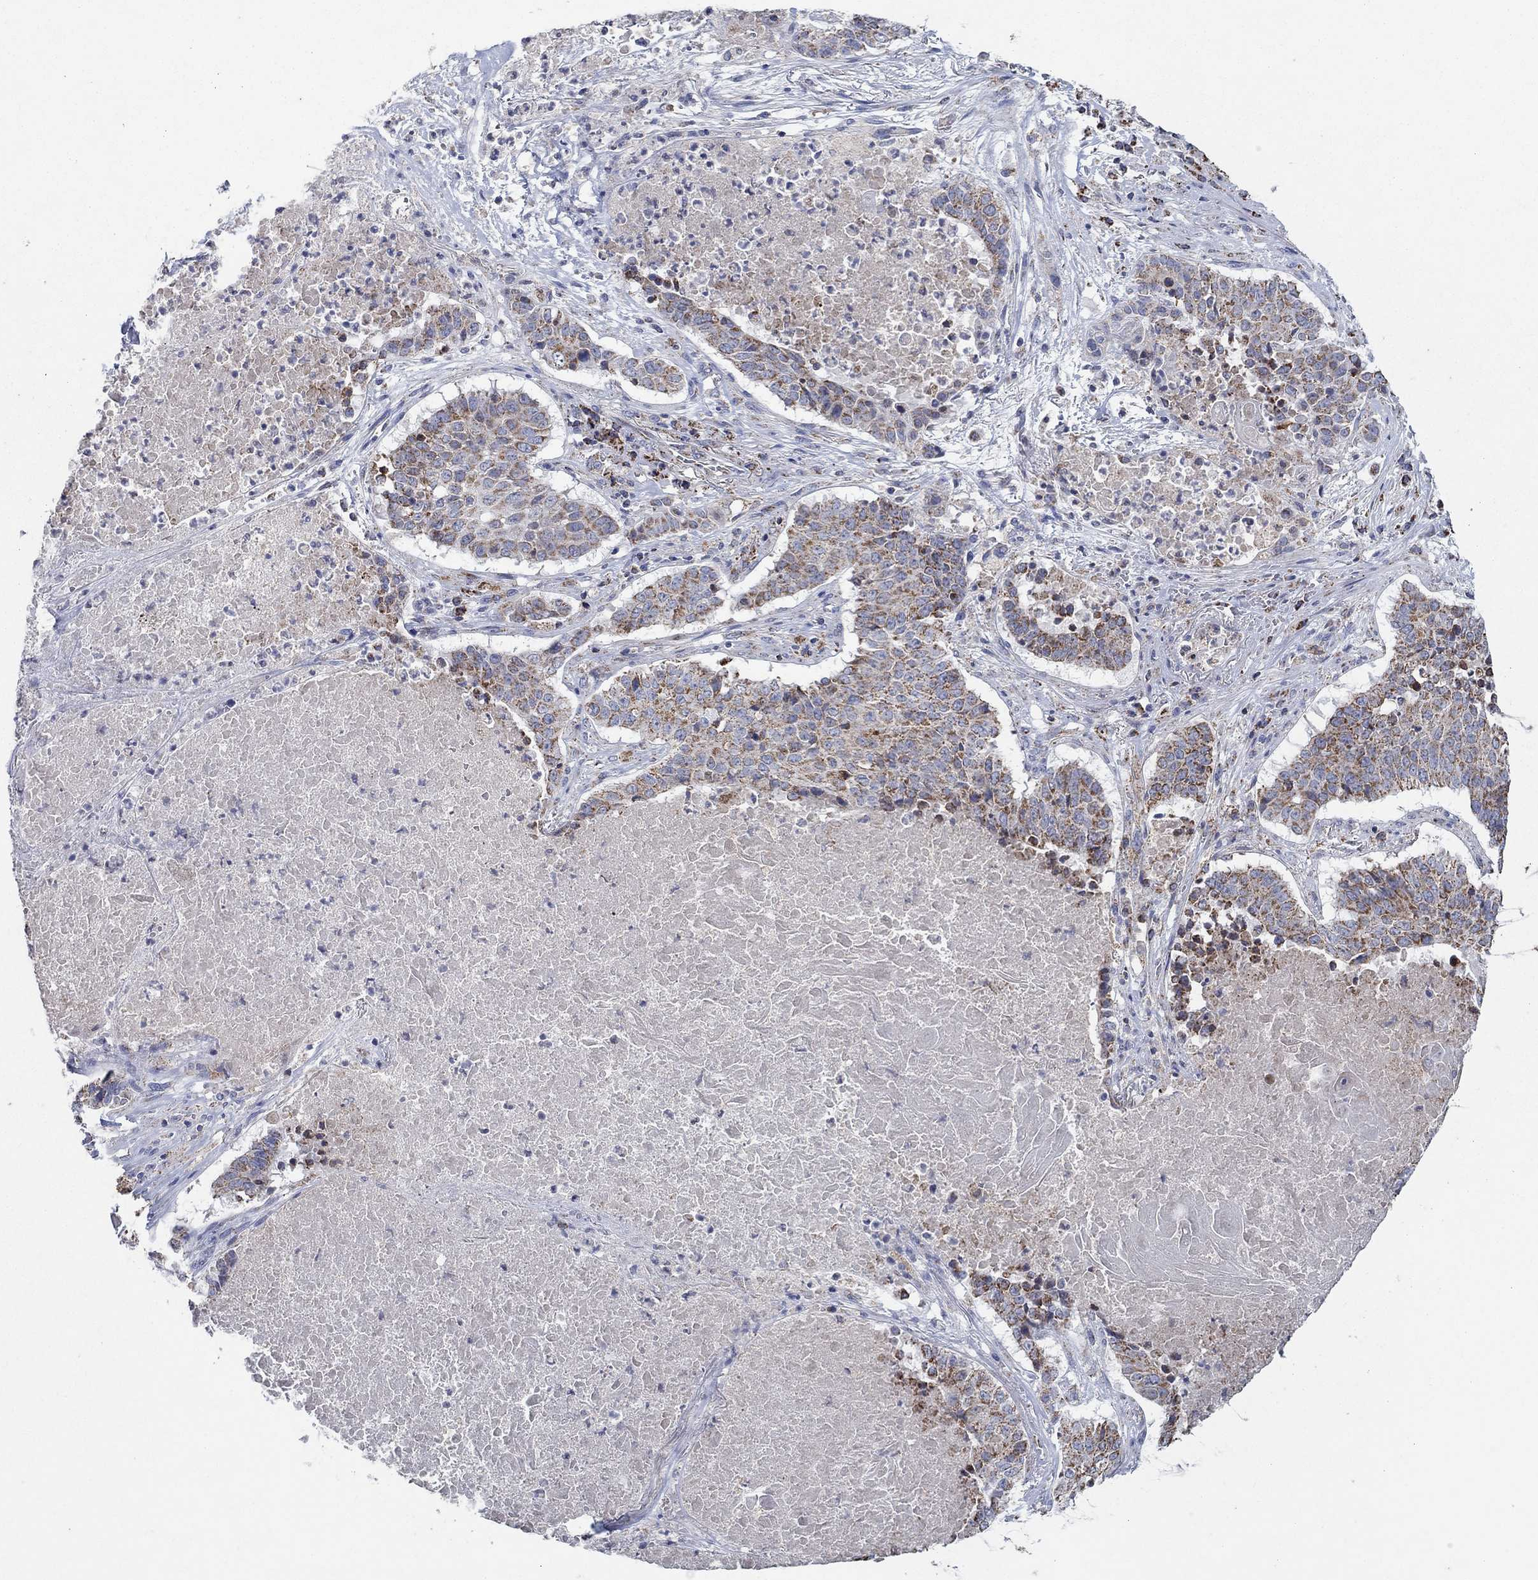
{"staining": {"intensity": "moderate", "quantity": "25%-75%", "location": "cytoplasmic/membranous"}, "tissue": "lung cancer", "cell_type": "Tumor cells", "image_type": "cancer", "snomed": [{"axis": "morphology", "description": "Squamous cell carcinoma, NOS"}, {"axis": "topography", "description": "Lung"}], "caption": "Lung cancer (squamous cell carcinoma) stained for a protein (brown) demonstrates moderate cytoplasmic/membranous positive expression in about 25%-75% of tumor cells.", "gene": "C9orf85", "patient": {"sex": "male", "age": 64}}